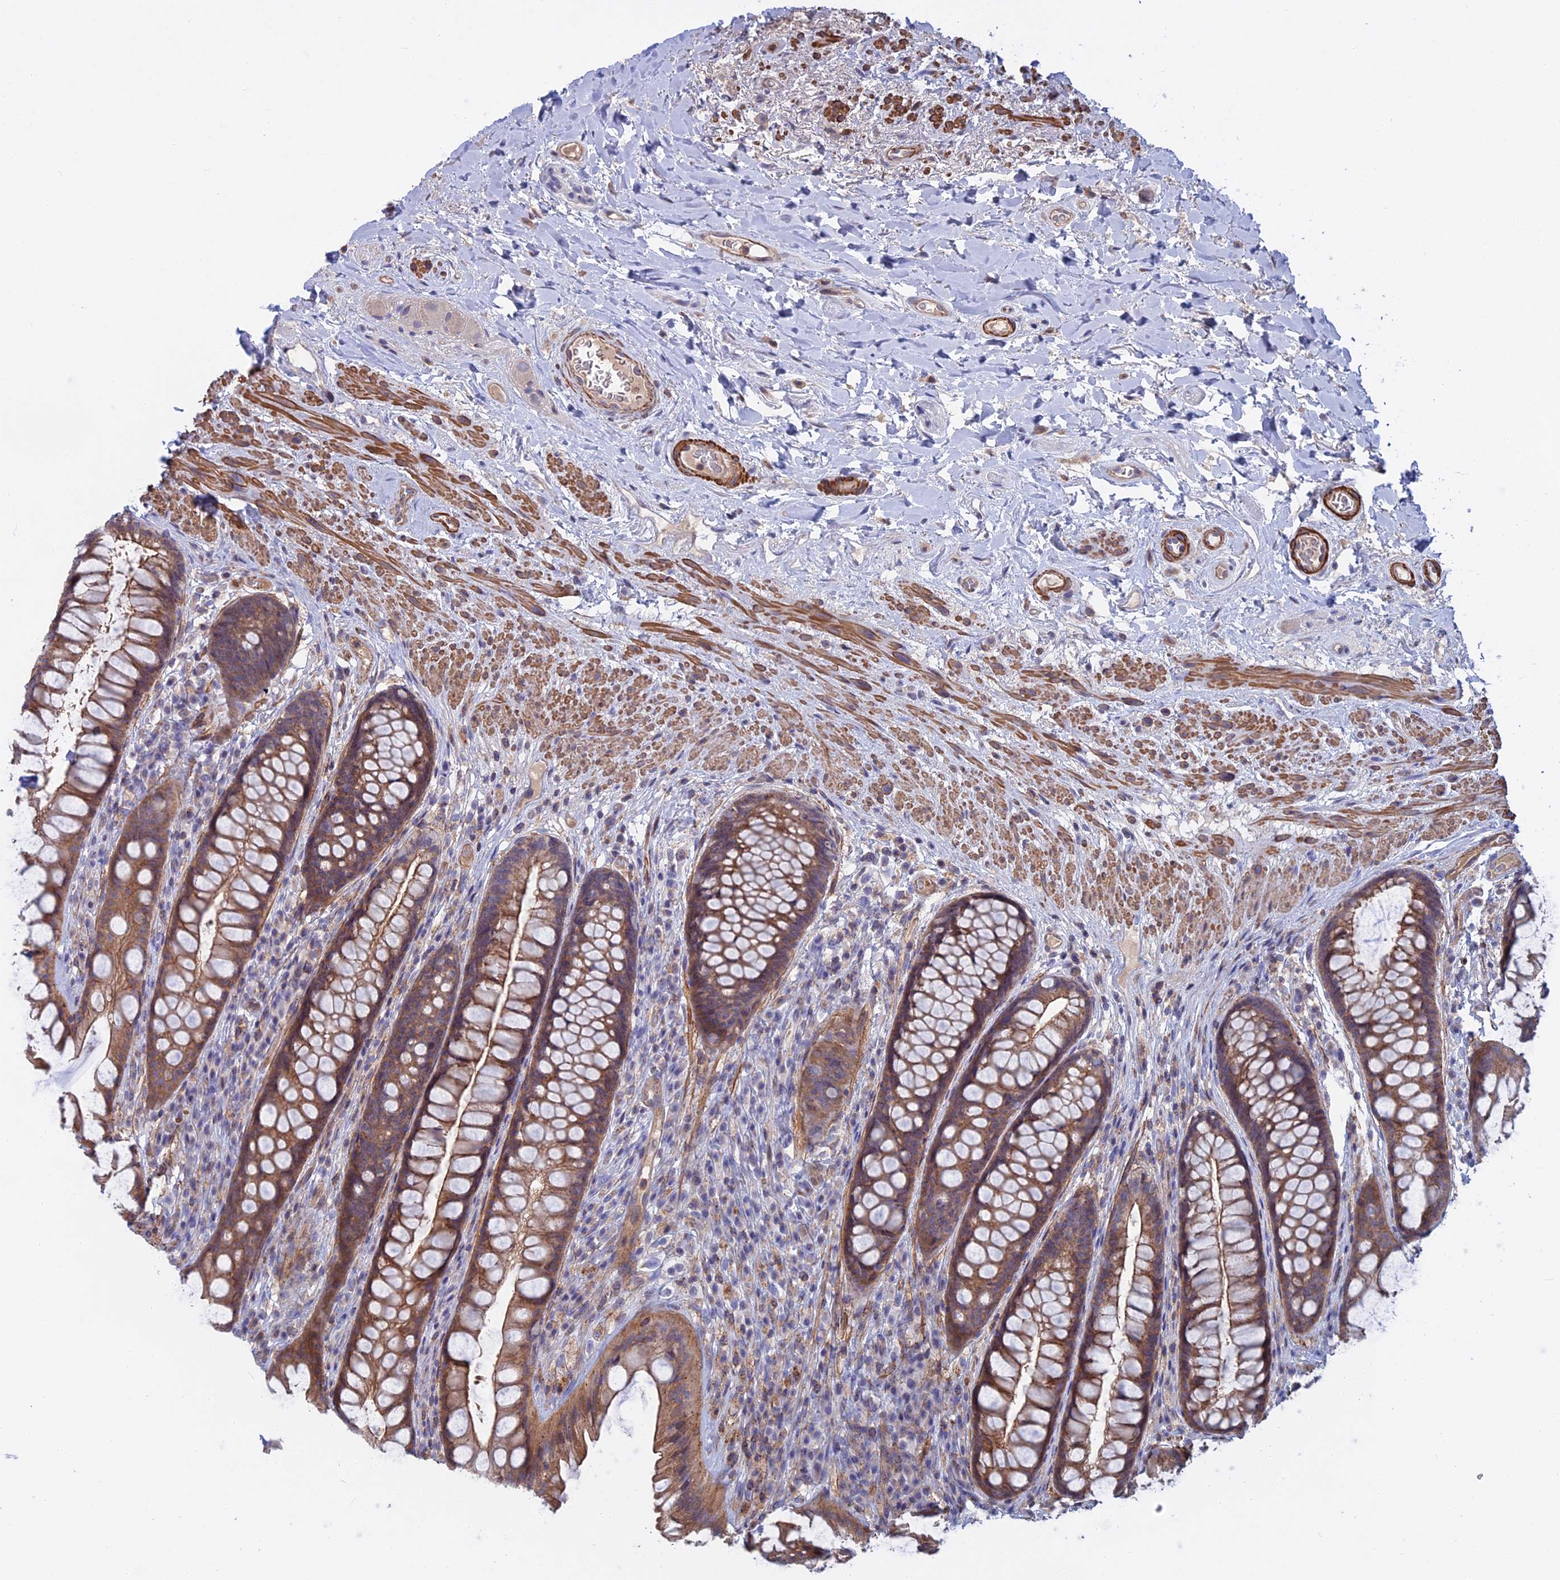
{"staining": {"intensity": "moderate", "quantity": ">75%", "location": "cytoplasmic/membranous"}, "tissue": "rectum", "cell_type": "Glandular cells", "image_type": "normal", "snomed": [{"axis": "morphology", "description": "Normal tissue, NOS"}, {"axis": "topography", "description": "Rectum"}], "caption": "DAB immunohistochemical staining of normal rectum shows moderate cytoplasmic/membranous protein positivity in about >75% of glandular cells.", "gene": "LYPD5", "patient": {"sex": "male", "age": 74}}